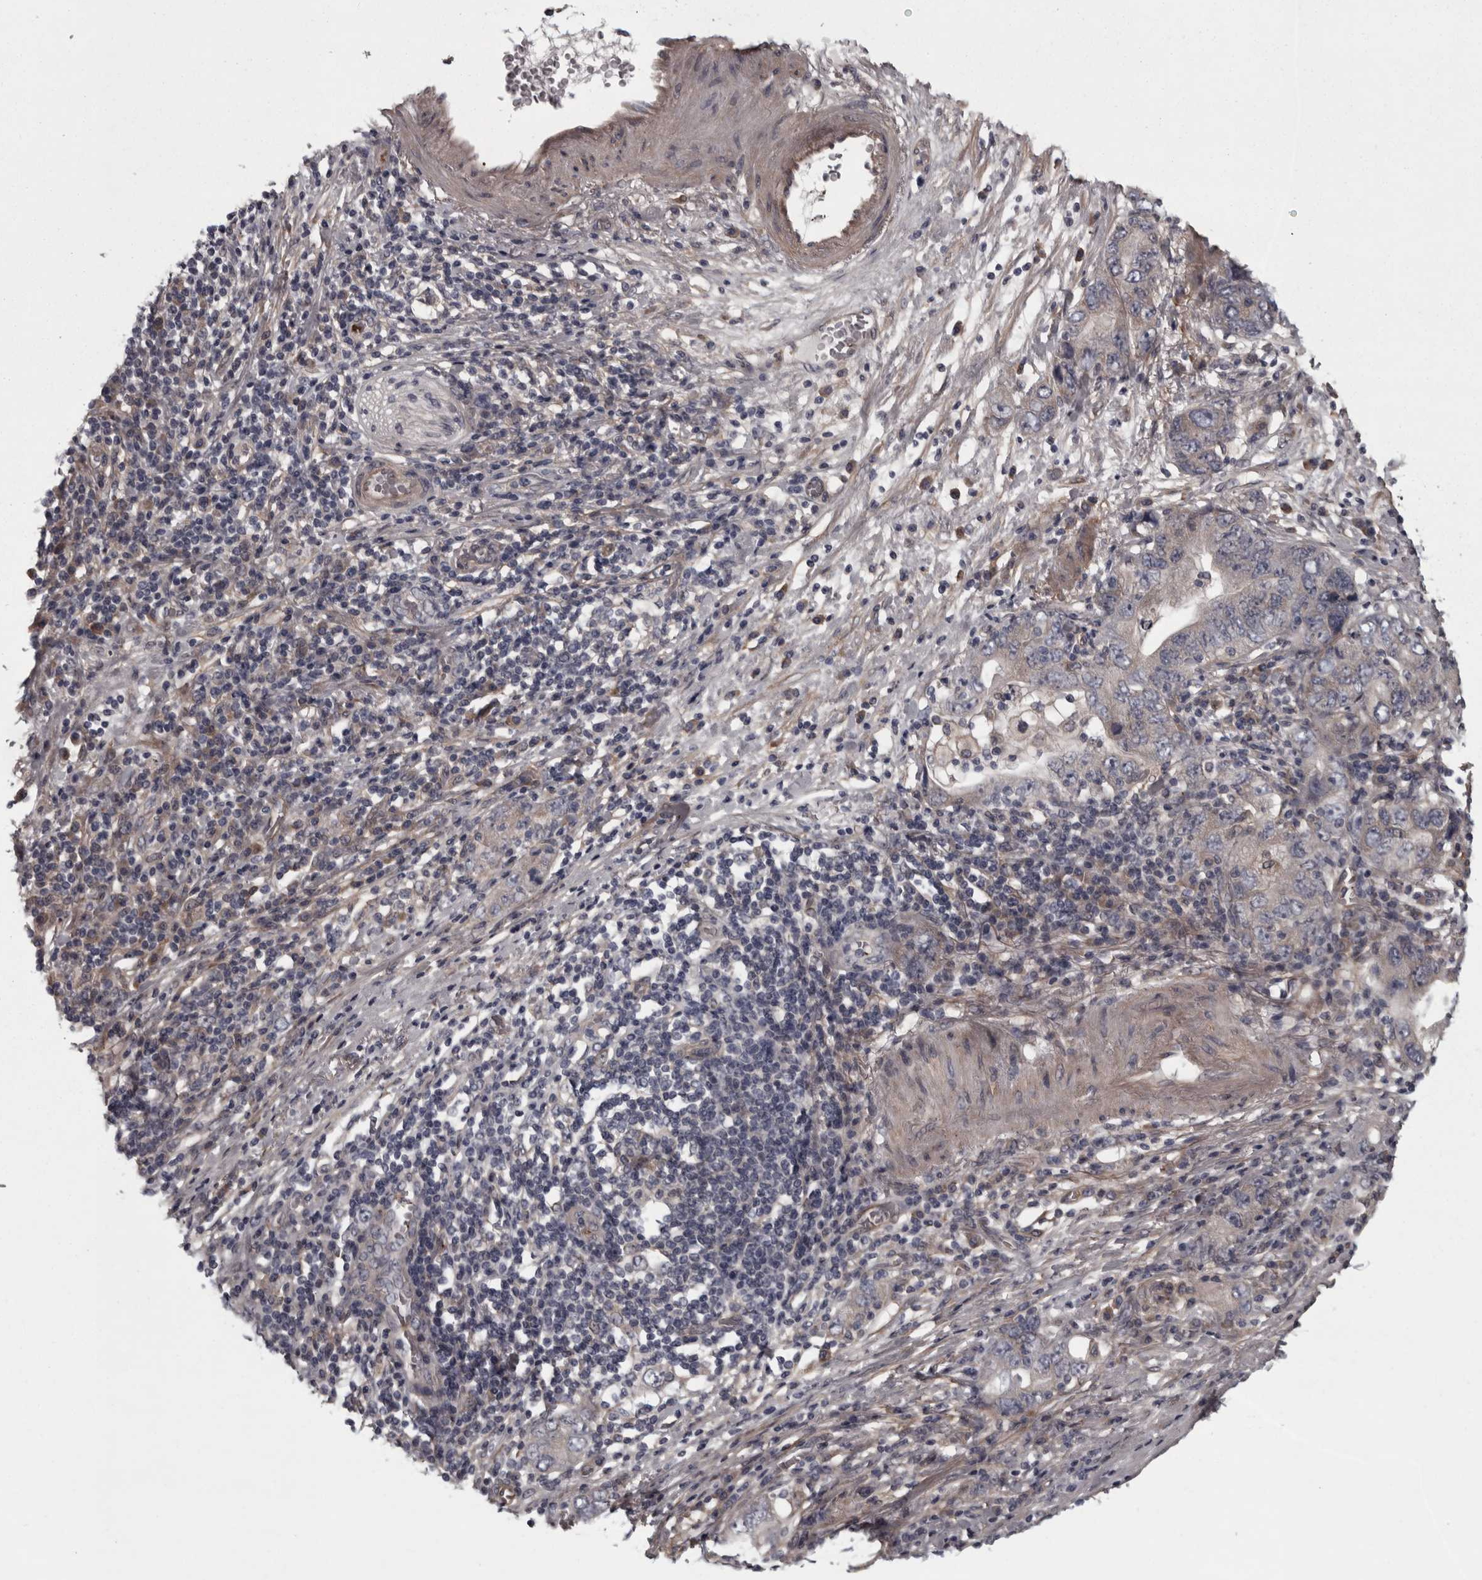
{"staining": {"intensity": "weak", "quantity": "25%-75%", "location": "cytoplasmic/membranous"}, "tissue": "stomach cancer", "cell_type": "Tumor cells", "image_type": "cancer", "snomed": [{"axis": "morphology", "description": "Adenocarcinoma, NOS"}, {"axis": "topography", "description": "Stomach, lower"}], "caption": "High-power microscopy captured an immunohistochemistry (IHC) micrograph of adenocarcinoma (stomach), revealing weak cytoplasmic/membranous positivity in about 25%-75% of tumor cells.", "gene": "RSU1", "patient": {"sex": "female", "age": 93}}